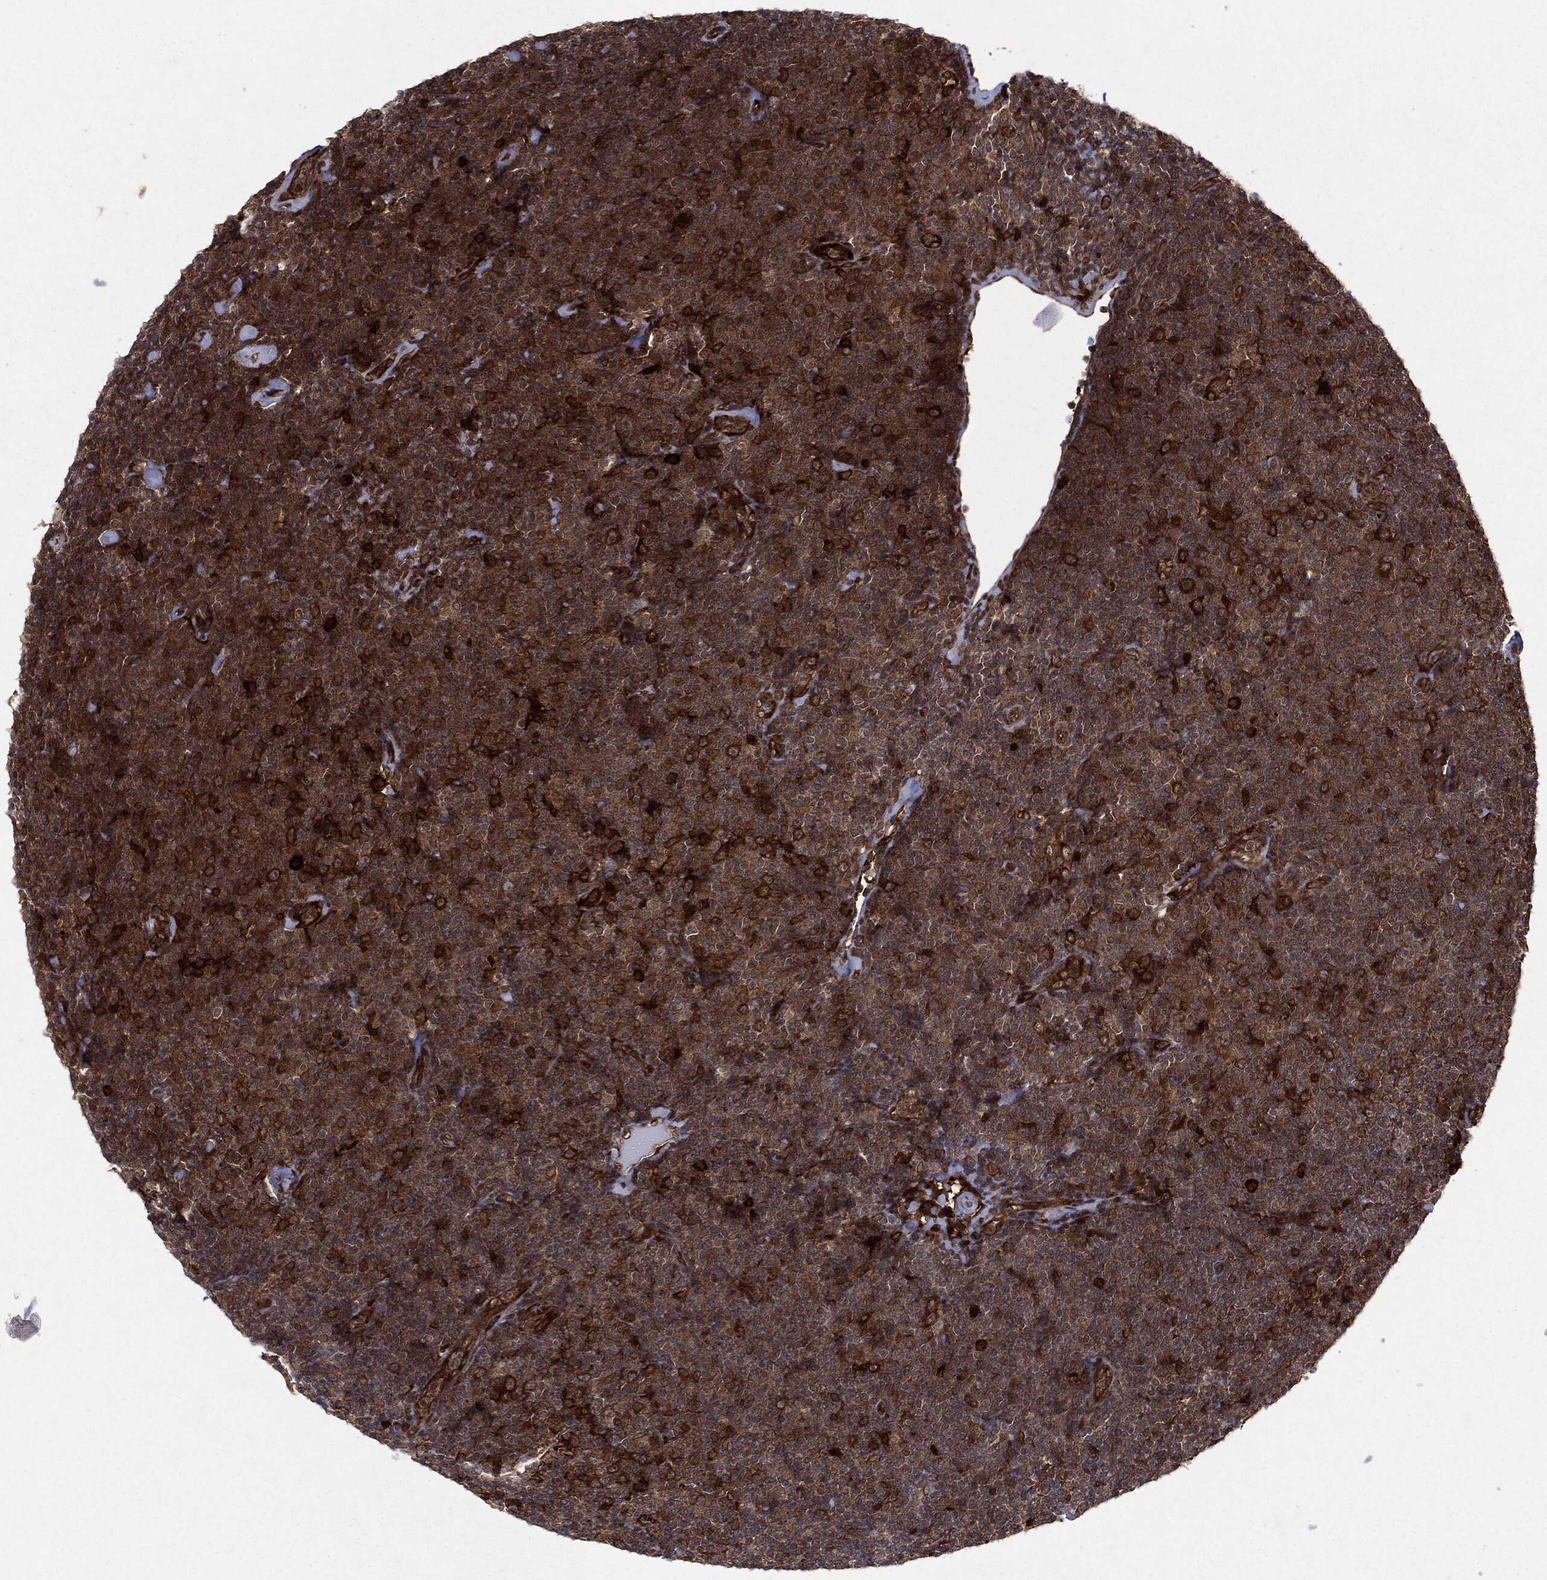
{"staining": {"intensity": "moderate", "quantity": ">75%", "location": "cytoplasmic/membranous"}, "tissue": "lymphoma", "cell_type": "Tumor cells", "image_type": "cancer", "snomed": [{"axis": "morphology", "description": "Malignant lymphoma, non-Hodgkin's type, Low grade"}, {"axis": "topography", "description": "Lymph node"}], "caption": "Lymphoma tissue shows moderate cytoplasmic/membranous expression in approximately >75% of tumor cells", "gene": "OTUB1", "patient": {"sex": "male", "age": 81}}